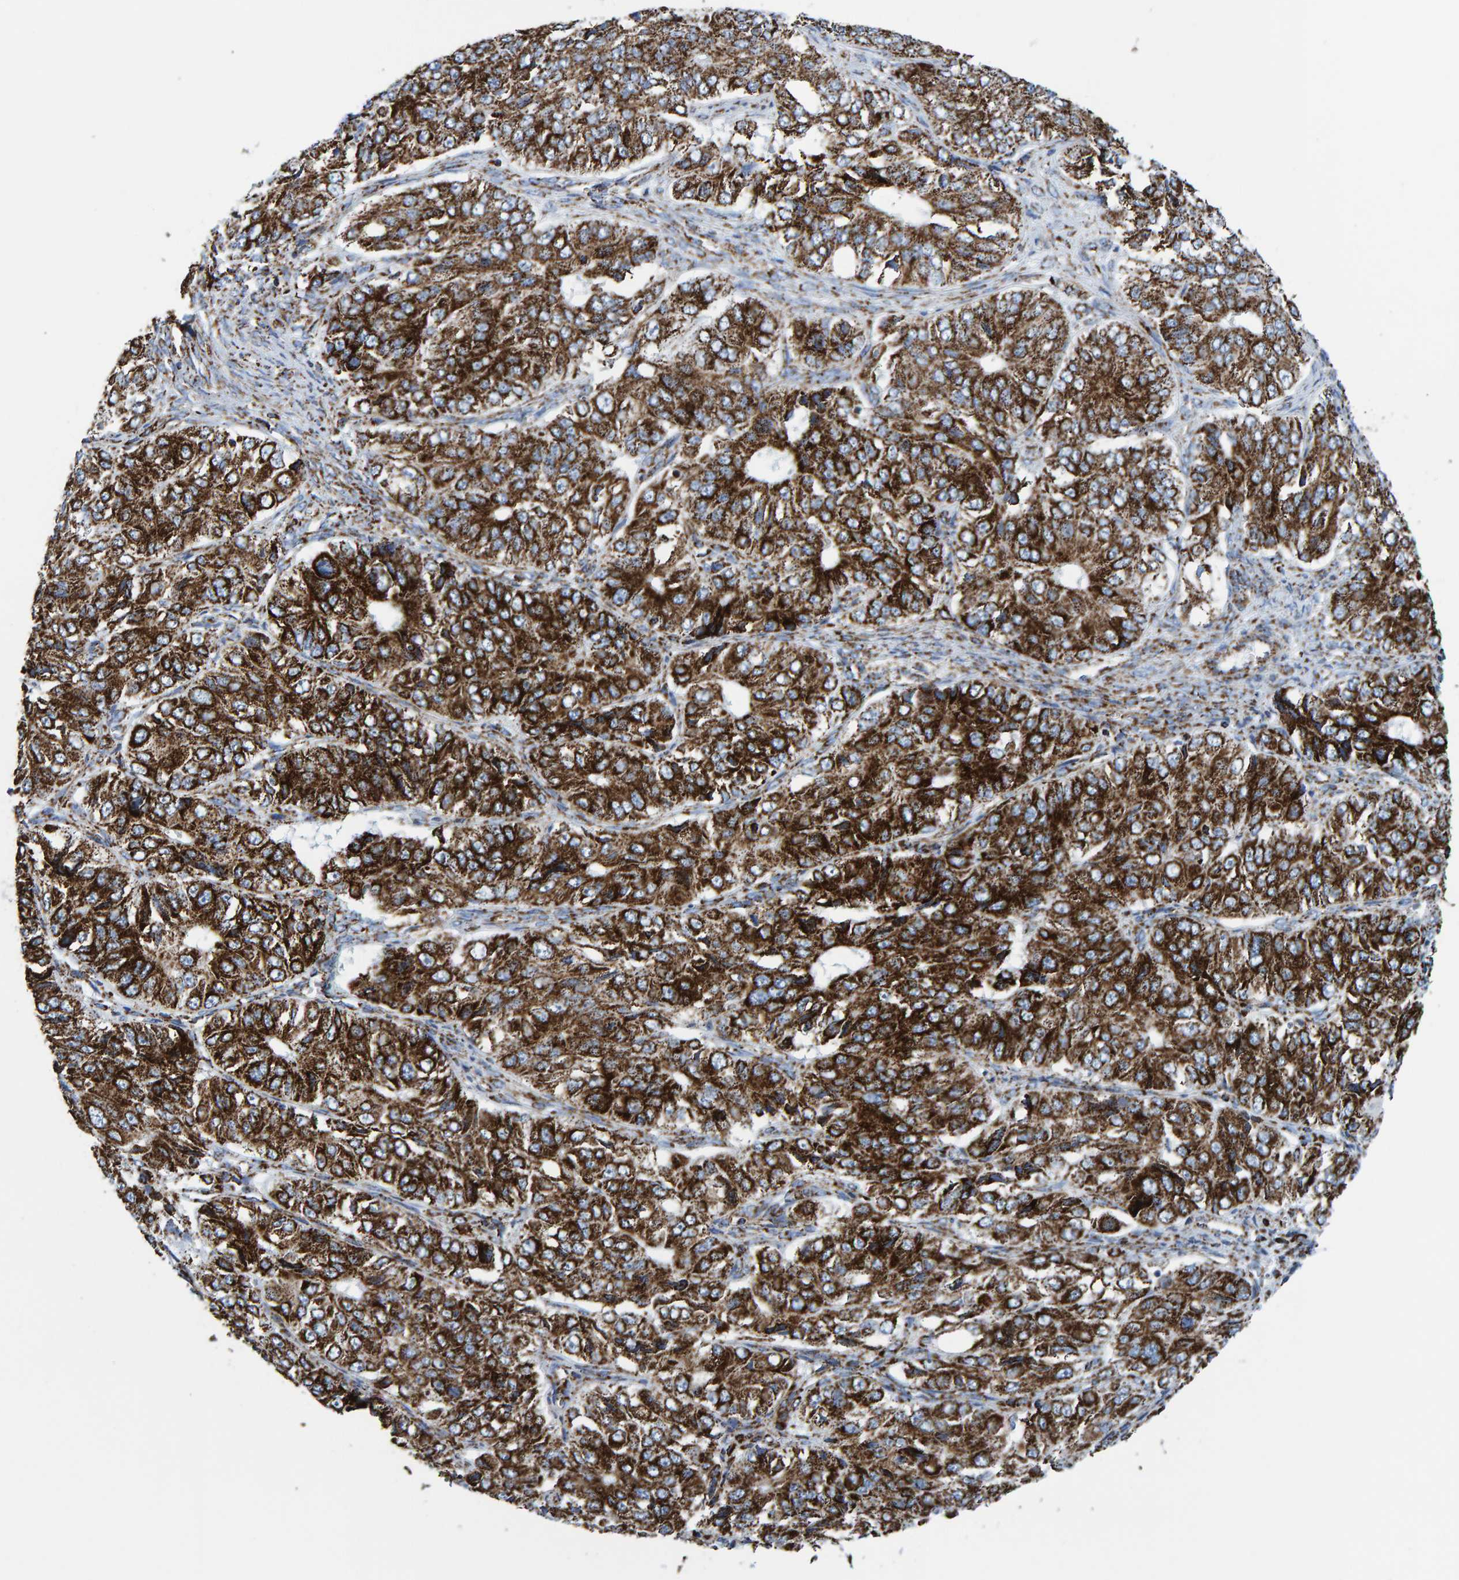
{"staining": {"intensity": "strong", "quantity": ">75%", "location": "cytoplasmic/membranous"}, "tissue": "ovarian cancer", "cell_type": "Tumor cells", "image_type": "cancer", "snomed": [{"axis": "morphology", "description": "Carcinoma, endometroid"}, {"axis": "topography", "description": "Ovary"}], "caption": "A high amount of strong cytoplasmic/membranous positivity is appreciated in approximately >75% of tumor cells in endometroid carcinoma (ovarian) tissue.", "gene": "ENSG00000262660", "patient": {"sex": "female", "age": 51}}